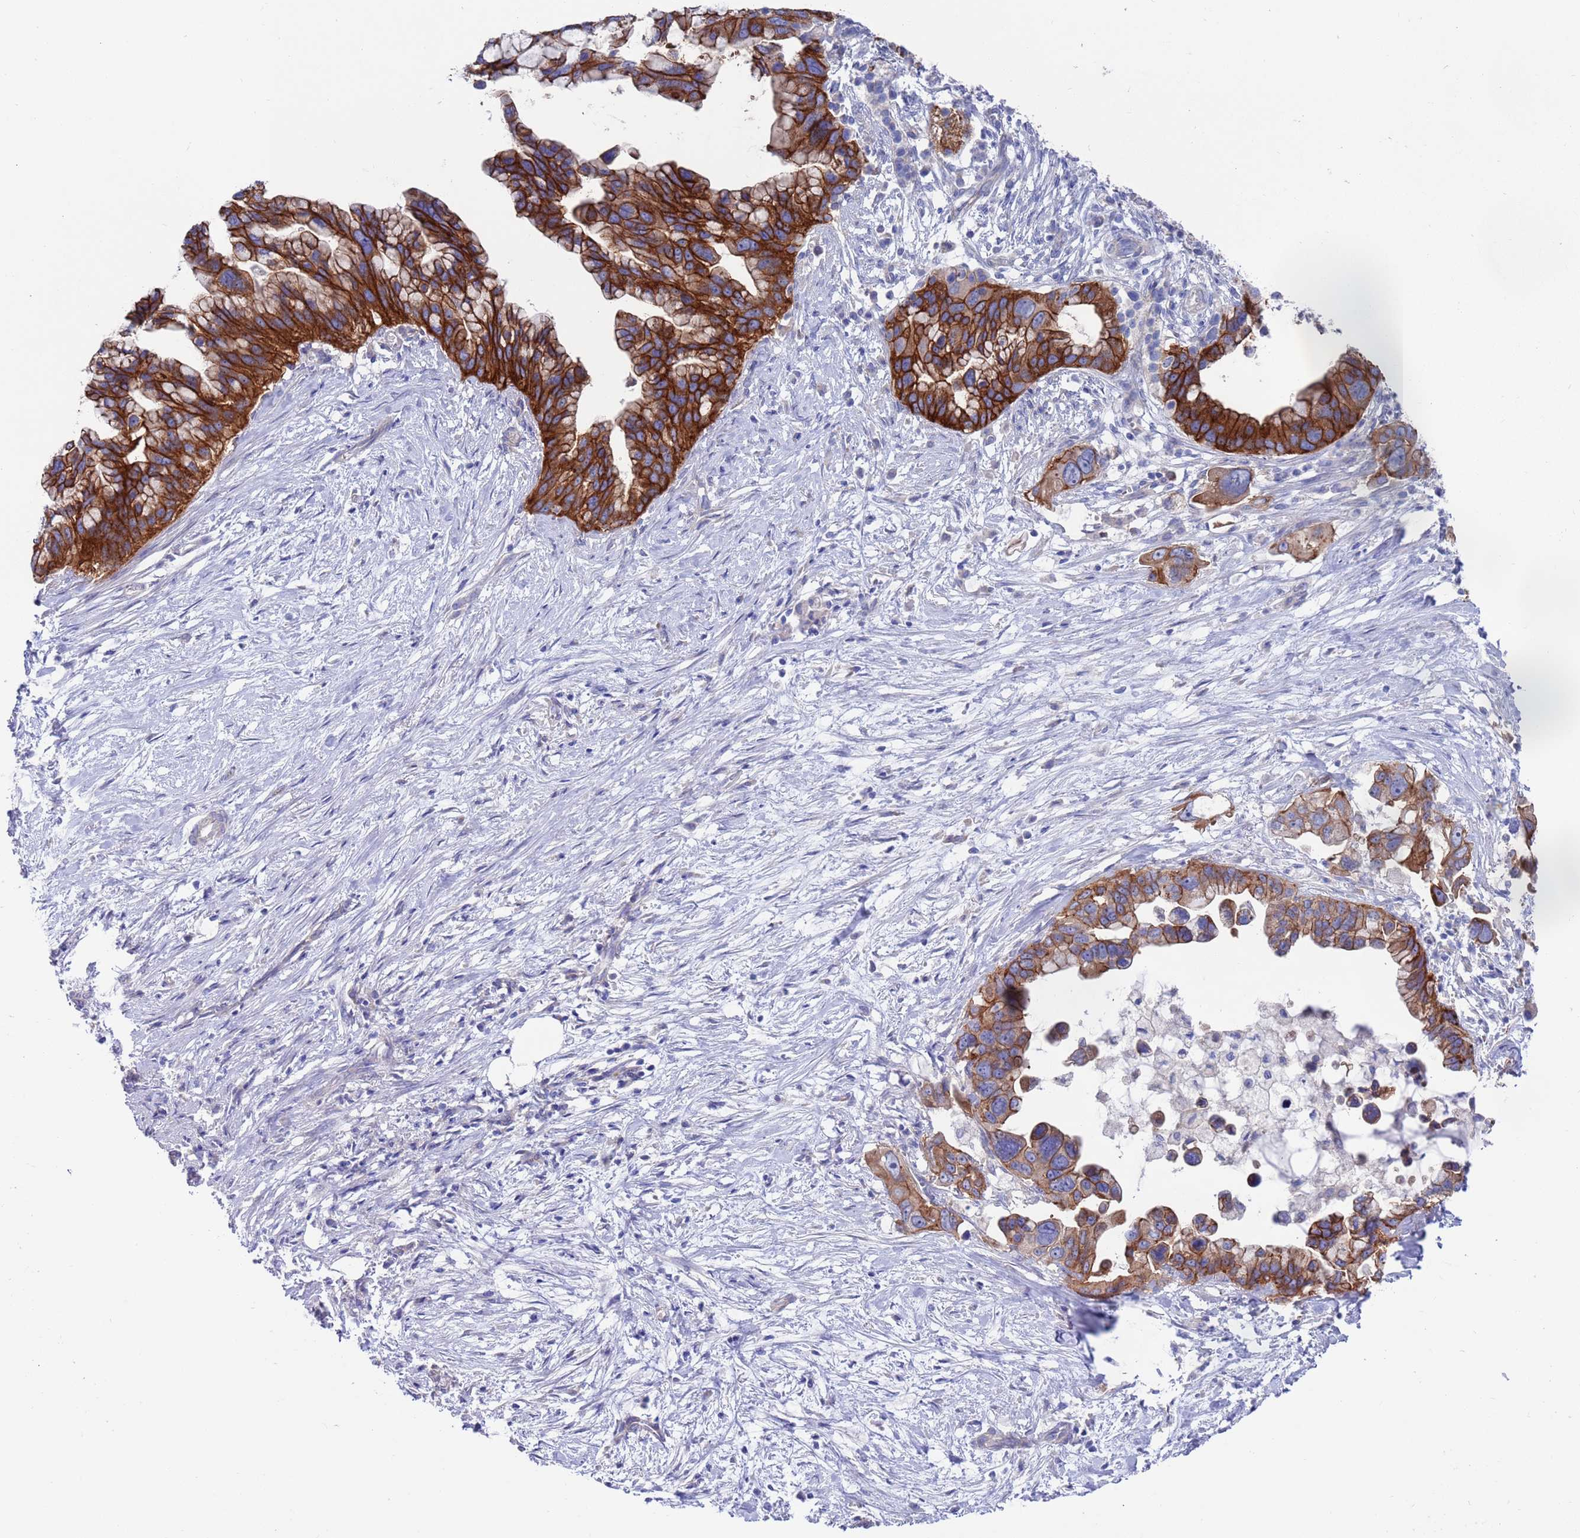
{"staining": {"intensity": "strong", "quantity": ">75%", "location": "cytoplasmic/membranous"}, "tissue": "pancreatic cancer", "cell_type": "Tumor cells", "image_type": "cancer", "snomed": [{"axis": "morphology", "description": "Adenocarcinoma, NOS"}, {"axis": "topography", "description": "Pancreas"}], "caption": "Protein expression analysis of human pancreatic adenocarcinoma reveals strong cytoplasmic/membranous positivity in about >75% of tumor cells.", "gene": "KRTCAP3", "patient": {"sex": "female", "age": 83}}